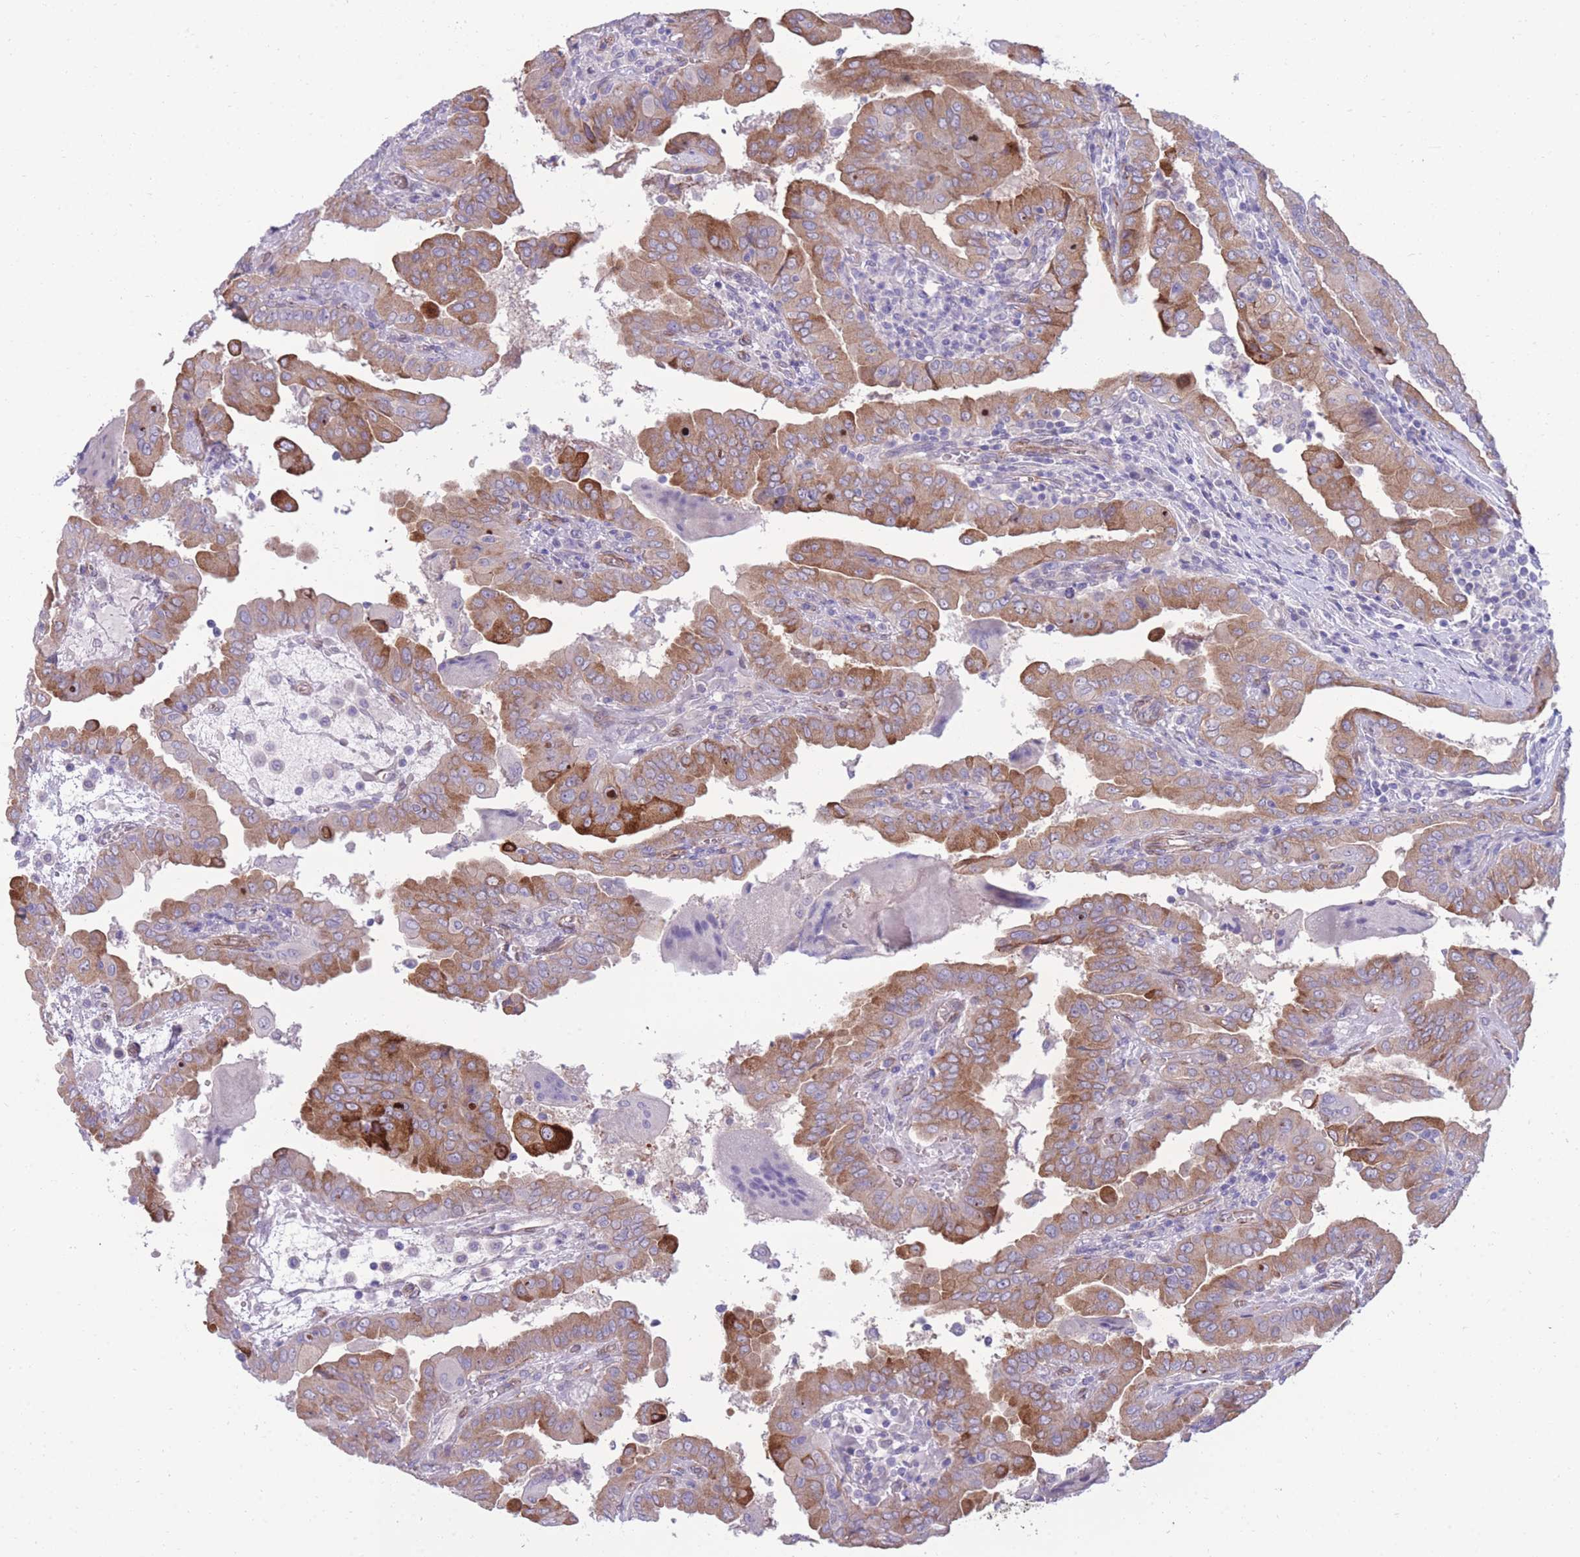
{"staining": {"intensity": "moderate", "quantity": ">75%", "location": "cytoplasmic/membranous"}, "tissue": "thyroid cancer", "cell_type": "Tumor cells", "image_type": "cancer", "snomed": [{"axis": "morphology", "description": "Papillary adenocarcinoma, NOS"}, {"axis": "topography", "description": "Thyroid gland"}], "caption": "A photomicrograph of human thyroid papillary adenocarcinoma stained for a protein reveals moderate cytoplasmic/membranous brown staining in tumor cells.", "gene": "RGS11", "patient": {"sex": "male", "age": 33}}